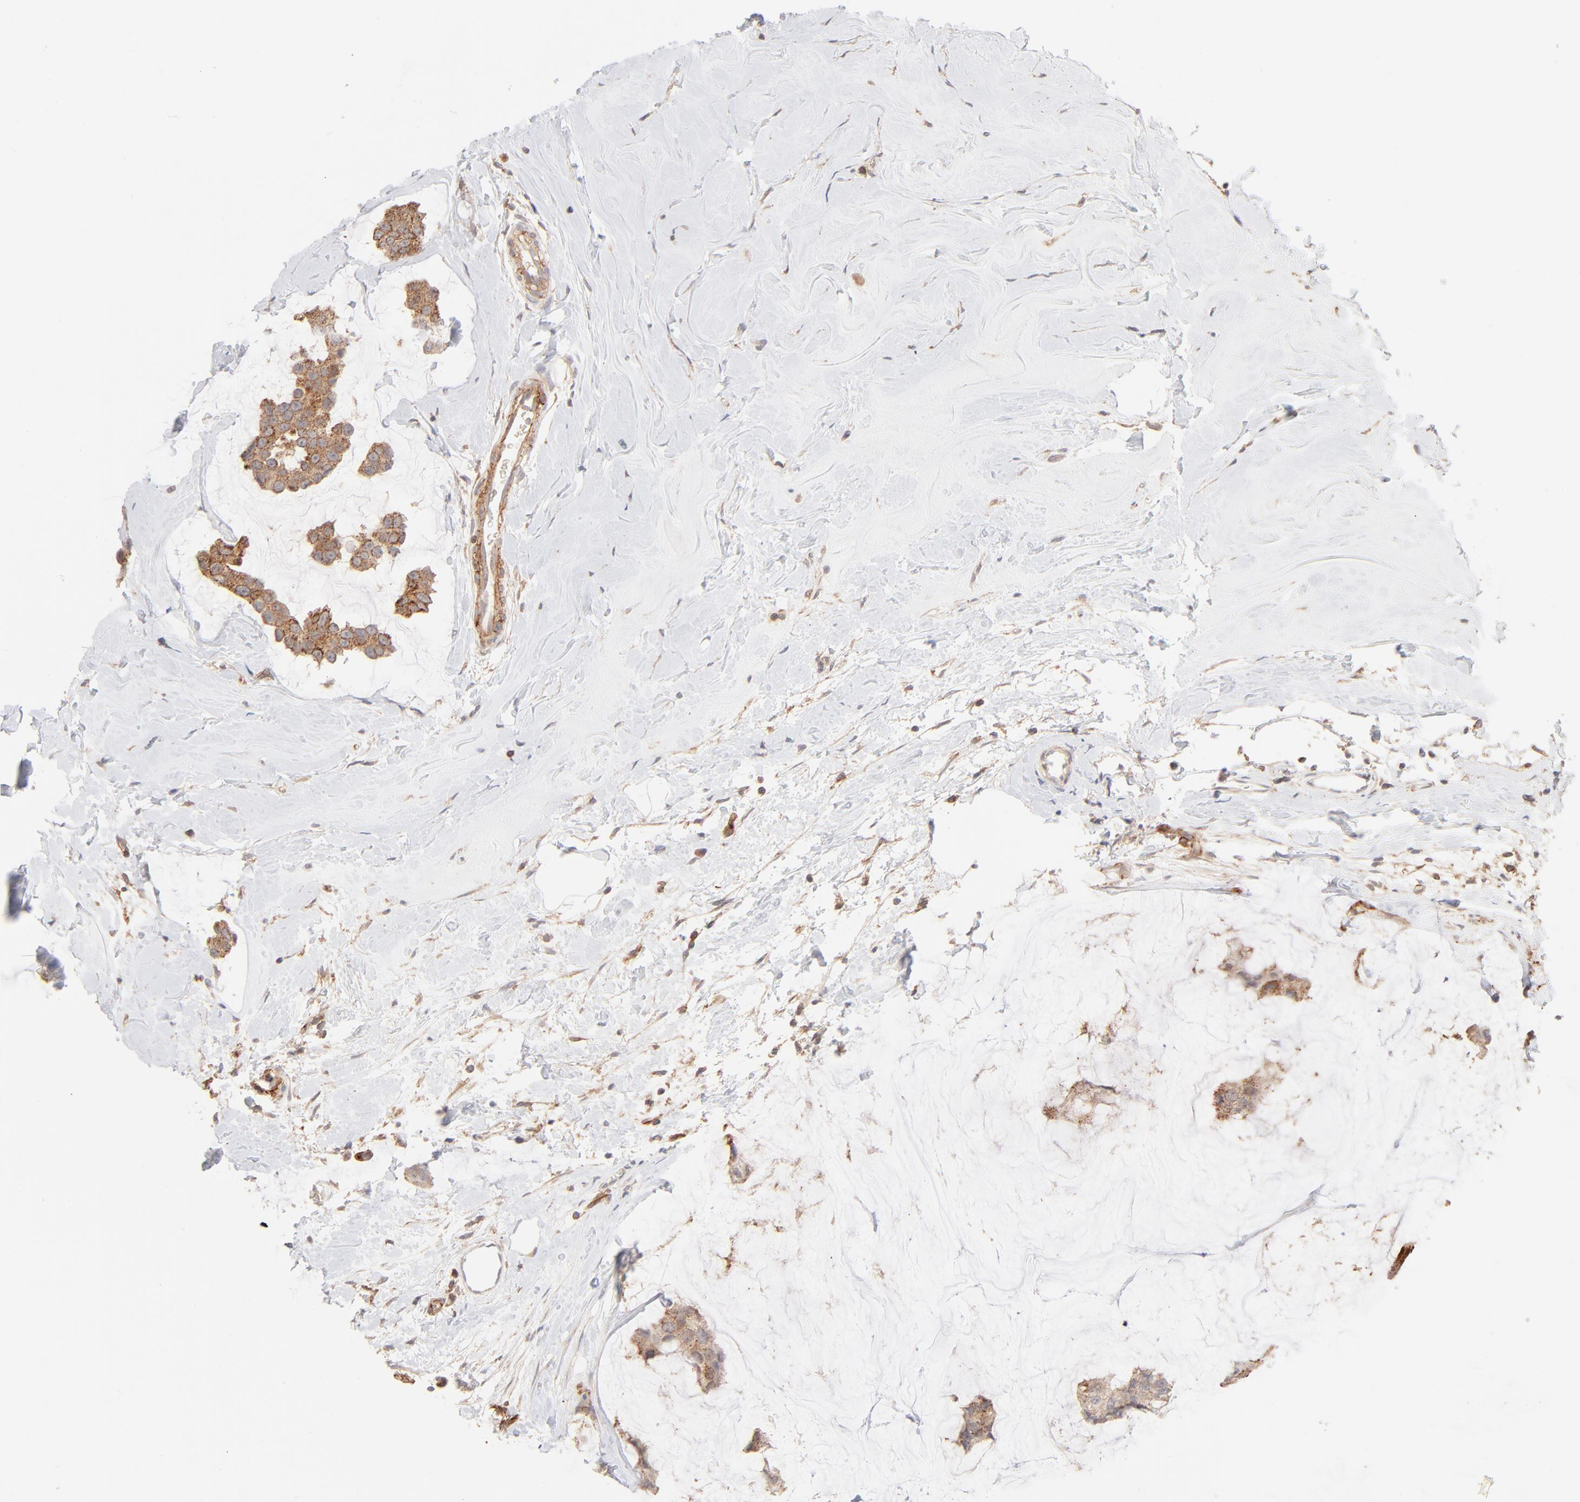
{"staining": {"intensity": "strong", "quantity": ">75%", "location": "cytoplasmic/membranous"}, "tissue": "breast cancer", "cell_type": "Tumor cells", "image_type": "cancer", "snomed": [{"axis": "morphology", "description": "Normal tissue, NOS"}, {"axis": "morphology", "description": "Duct carcinoma"}, {"axis": "topography", "description": "Breast"}], "caption": "This micrograph reveals breast cancer (invasive ductal carcinoma) stained with immunohistochemistry (IHC) to label a protein in brown. The cytoplasmic/membranous of tumor cells show strong positivity for the protein. Nuclei are counter-stained blue.", "gene": "CSPG4", "patient": {"sex": "female", "age": 50}}